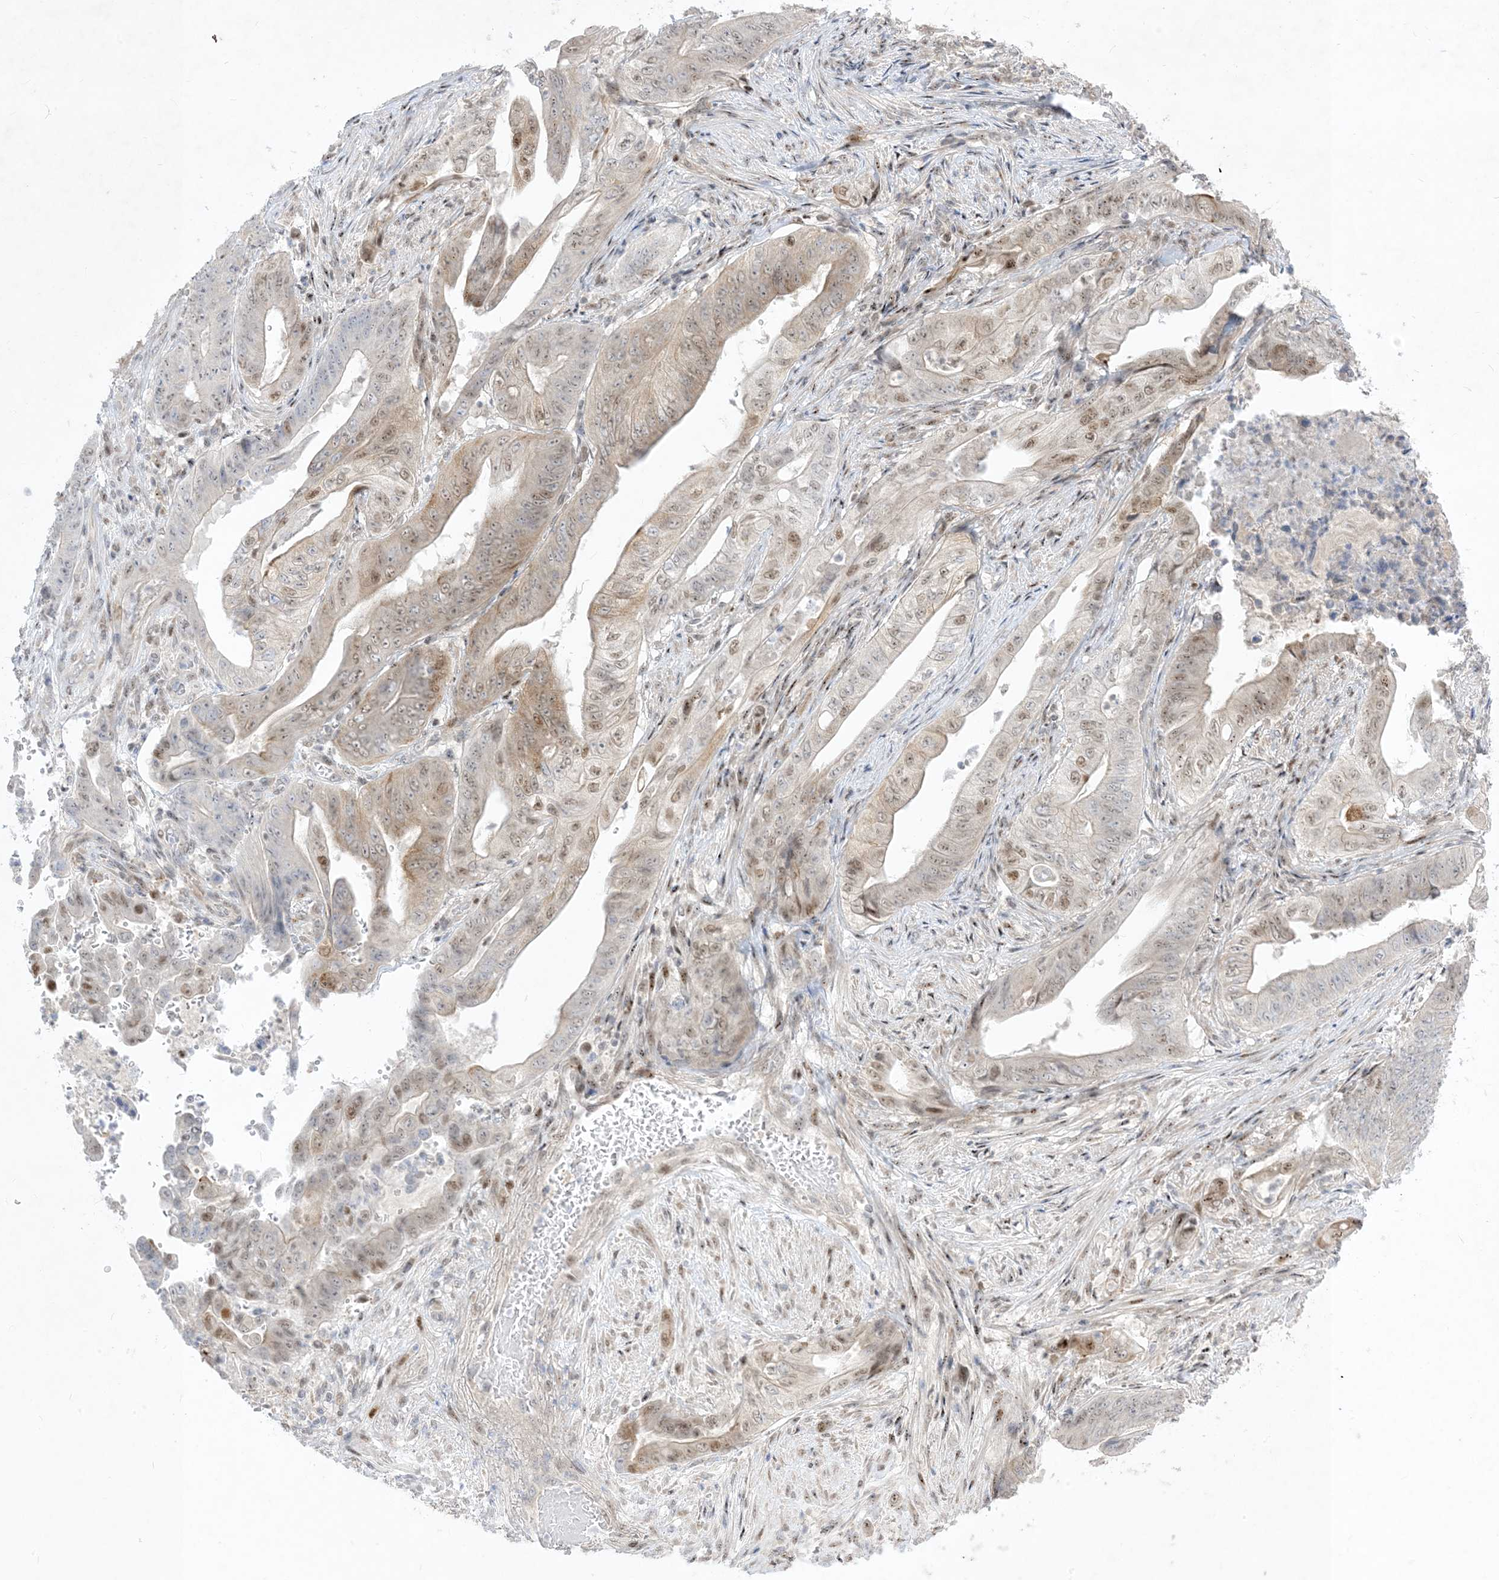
{"staining": {"intensity": "moderate", "quantity": "25%-75%", "location": "nuclear"}, "tissue": "stomach cancer", "cell_type": "Tumor cells", "image_type": "cancer", "snomed": [{"axis": "morphology", "description": "Adenocarcinoma, NOS"}, {"axis": "topography", "description": "Stomach"}], "caption": "A photomicrograph of stomach adenocarcinoma stained for a protein displays moderate nuclear brown staining in tumor cells.", "gene": "BHLHE40", "patient": {"sex": "female", "age": 73}}